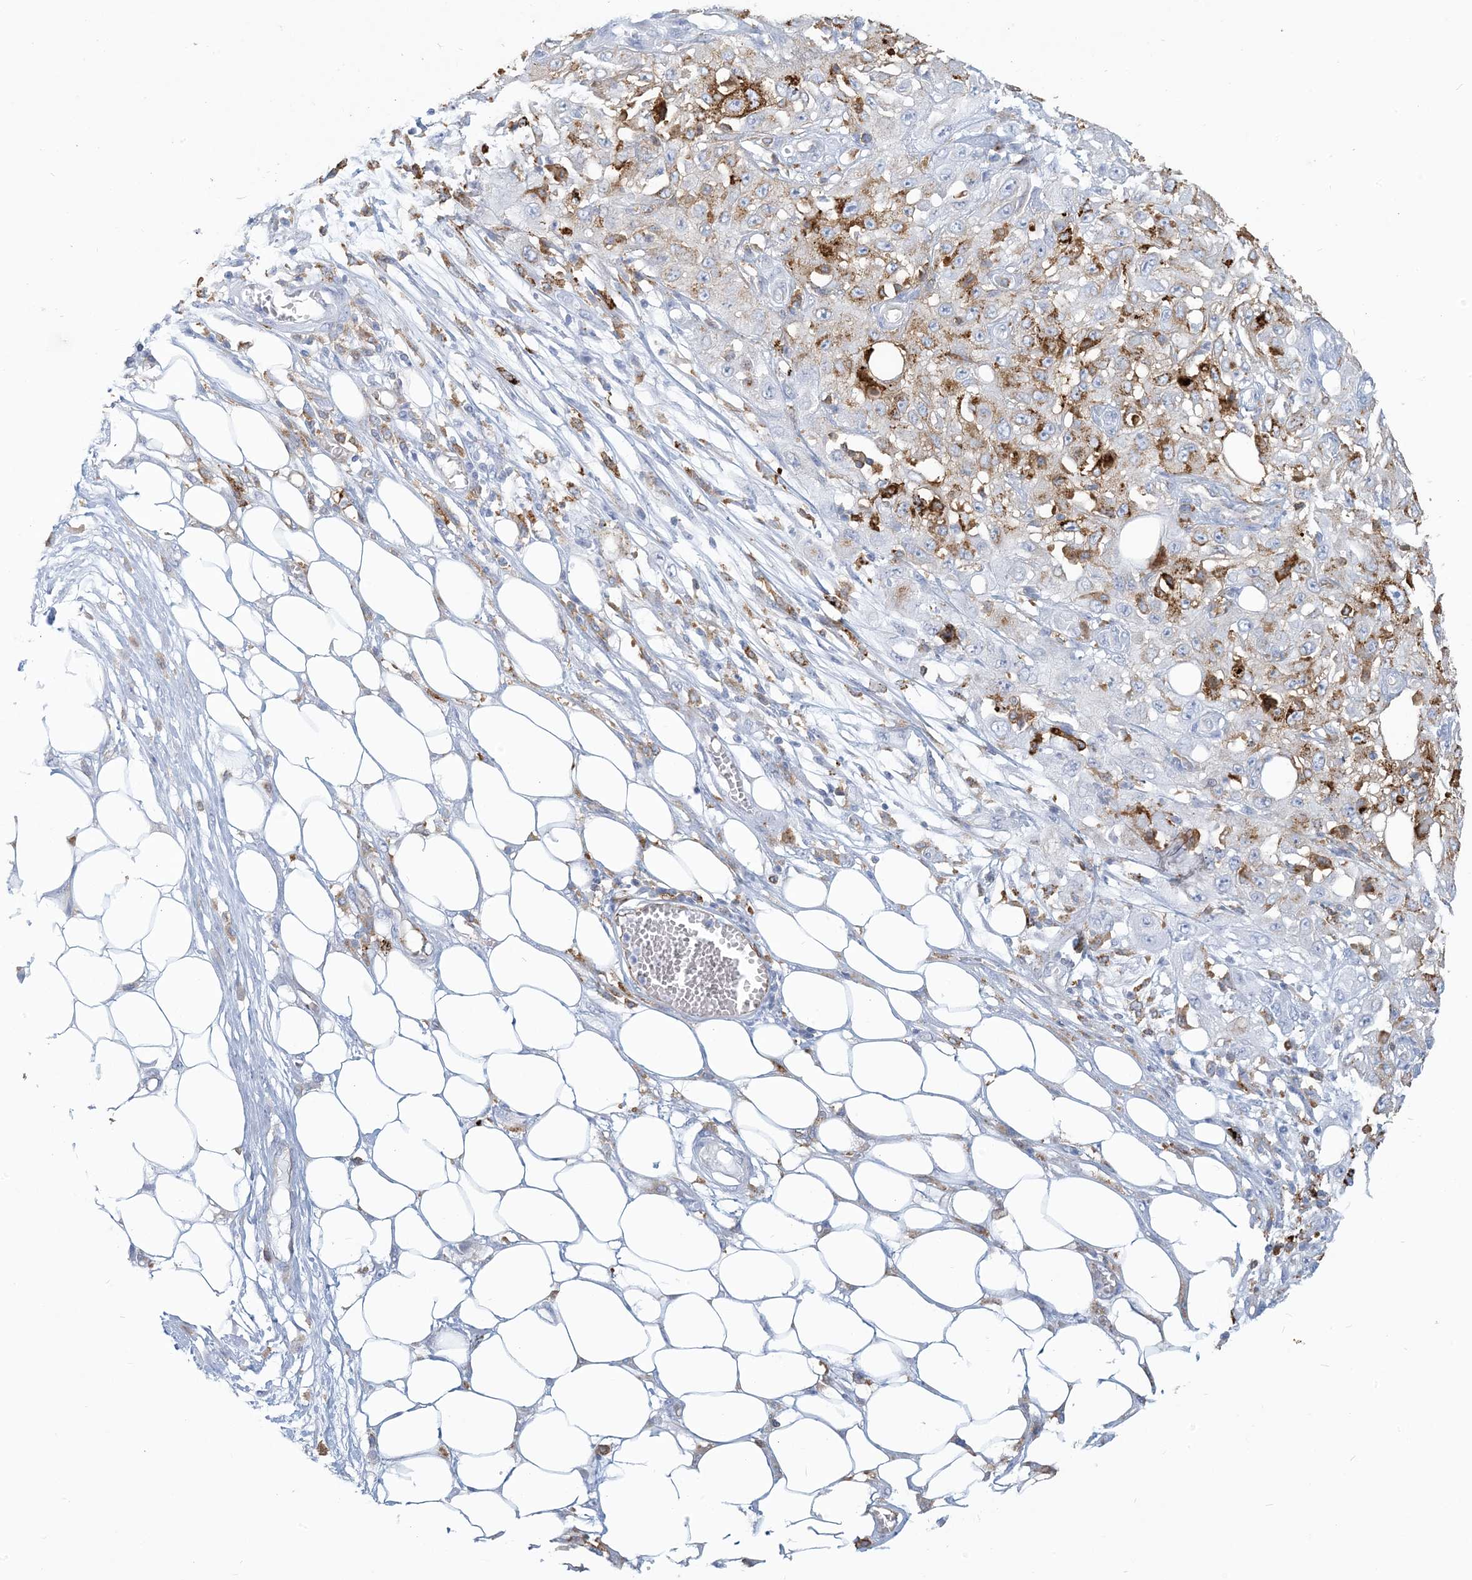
{"staining": {"intensity": "strong", "quantity": ">75%", "location": "cytoplasmic/membranous"}, "tissue": "skin cancer", "cell_type": "Tumor cells", "image_type": "cancer", "snomed": [{"axis": "morphology", "description": "Squamous cell carcinoma, NOS"}, {"axis": "morphology", "description": "Squamous cell carcinoma, metastatic, NOS"}, {"axis": "topography", "description": "Skin"}, {"axis": "topography", "description": "Lymph node"}], "caption": "Immunohistochemical staining of skin cancer (squamous cell carcinoma) reveals high levels of strong cytoplasmic/membranous protein expression in approximately >75% of tumor cells.", "gene": "HLA-DRB1", "patient": {"sex": "male", "age": 75}}